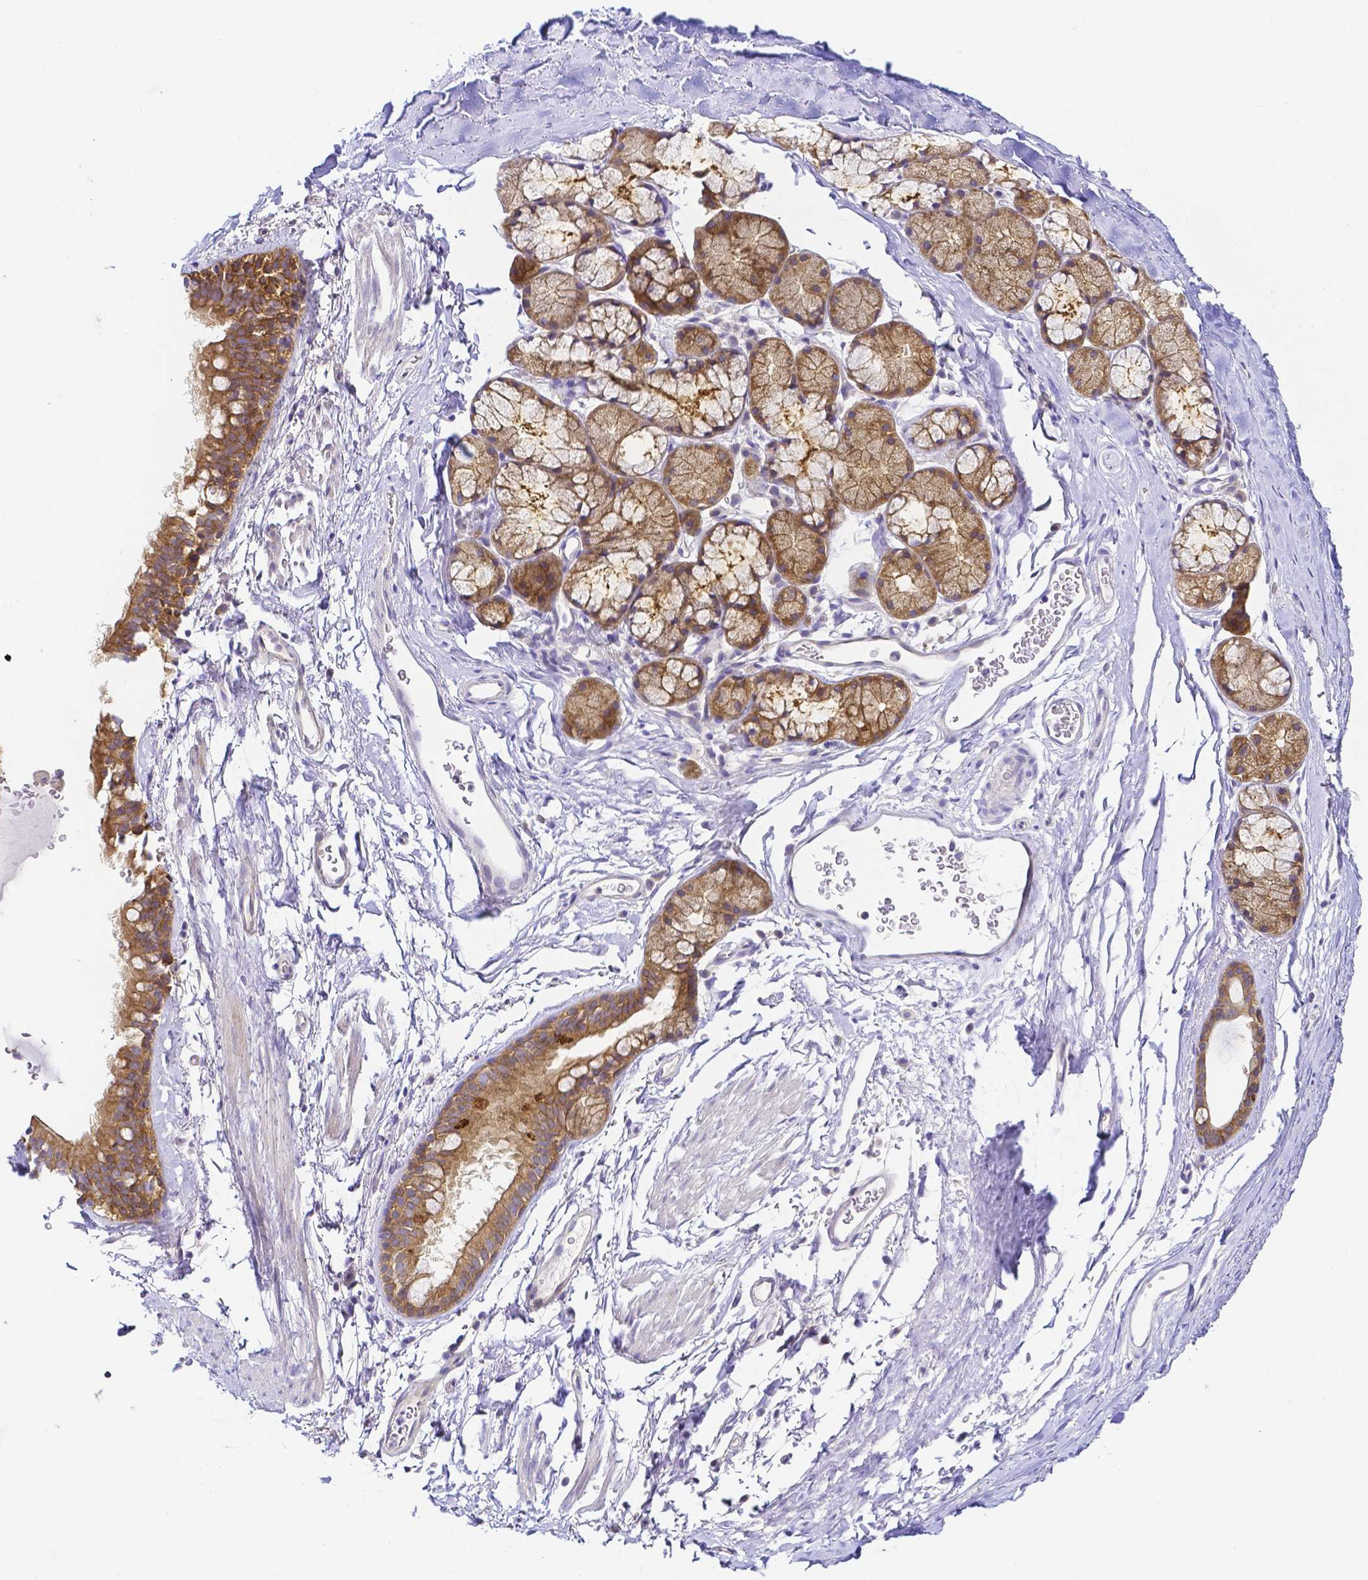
{"staining": {"intensity": "negative", "quantity": "none", "location": "none"}, "tissue": "adipose tissue", "cell_type": "Adipocytes", "image_type": "normal", "snomed": [{"axis": "morphology", "description": "Normal tissue, NOS"}, {"axis": "topography", "description": "Lymph node"}, {"axis": "topography", "description": "Cartilage tissue"}, {"axis": "topography", "description": "Bronchus"}], "caption": "Immunohistochemistry of unremarkable human adipose tissue displays no positivity in adipocytes. The staining was performed using DAB (3,3'-diaminobenzidine) to visualize the protein expression in brown, while the nuclei were stained in blue with hematoxylin (Magnification: 20x).", "gene": "PKP3", "patient": {"sex": "female", "age": 70}}